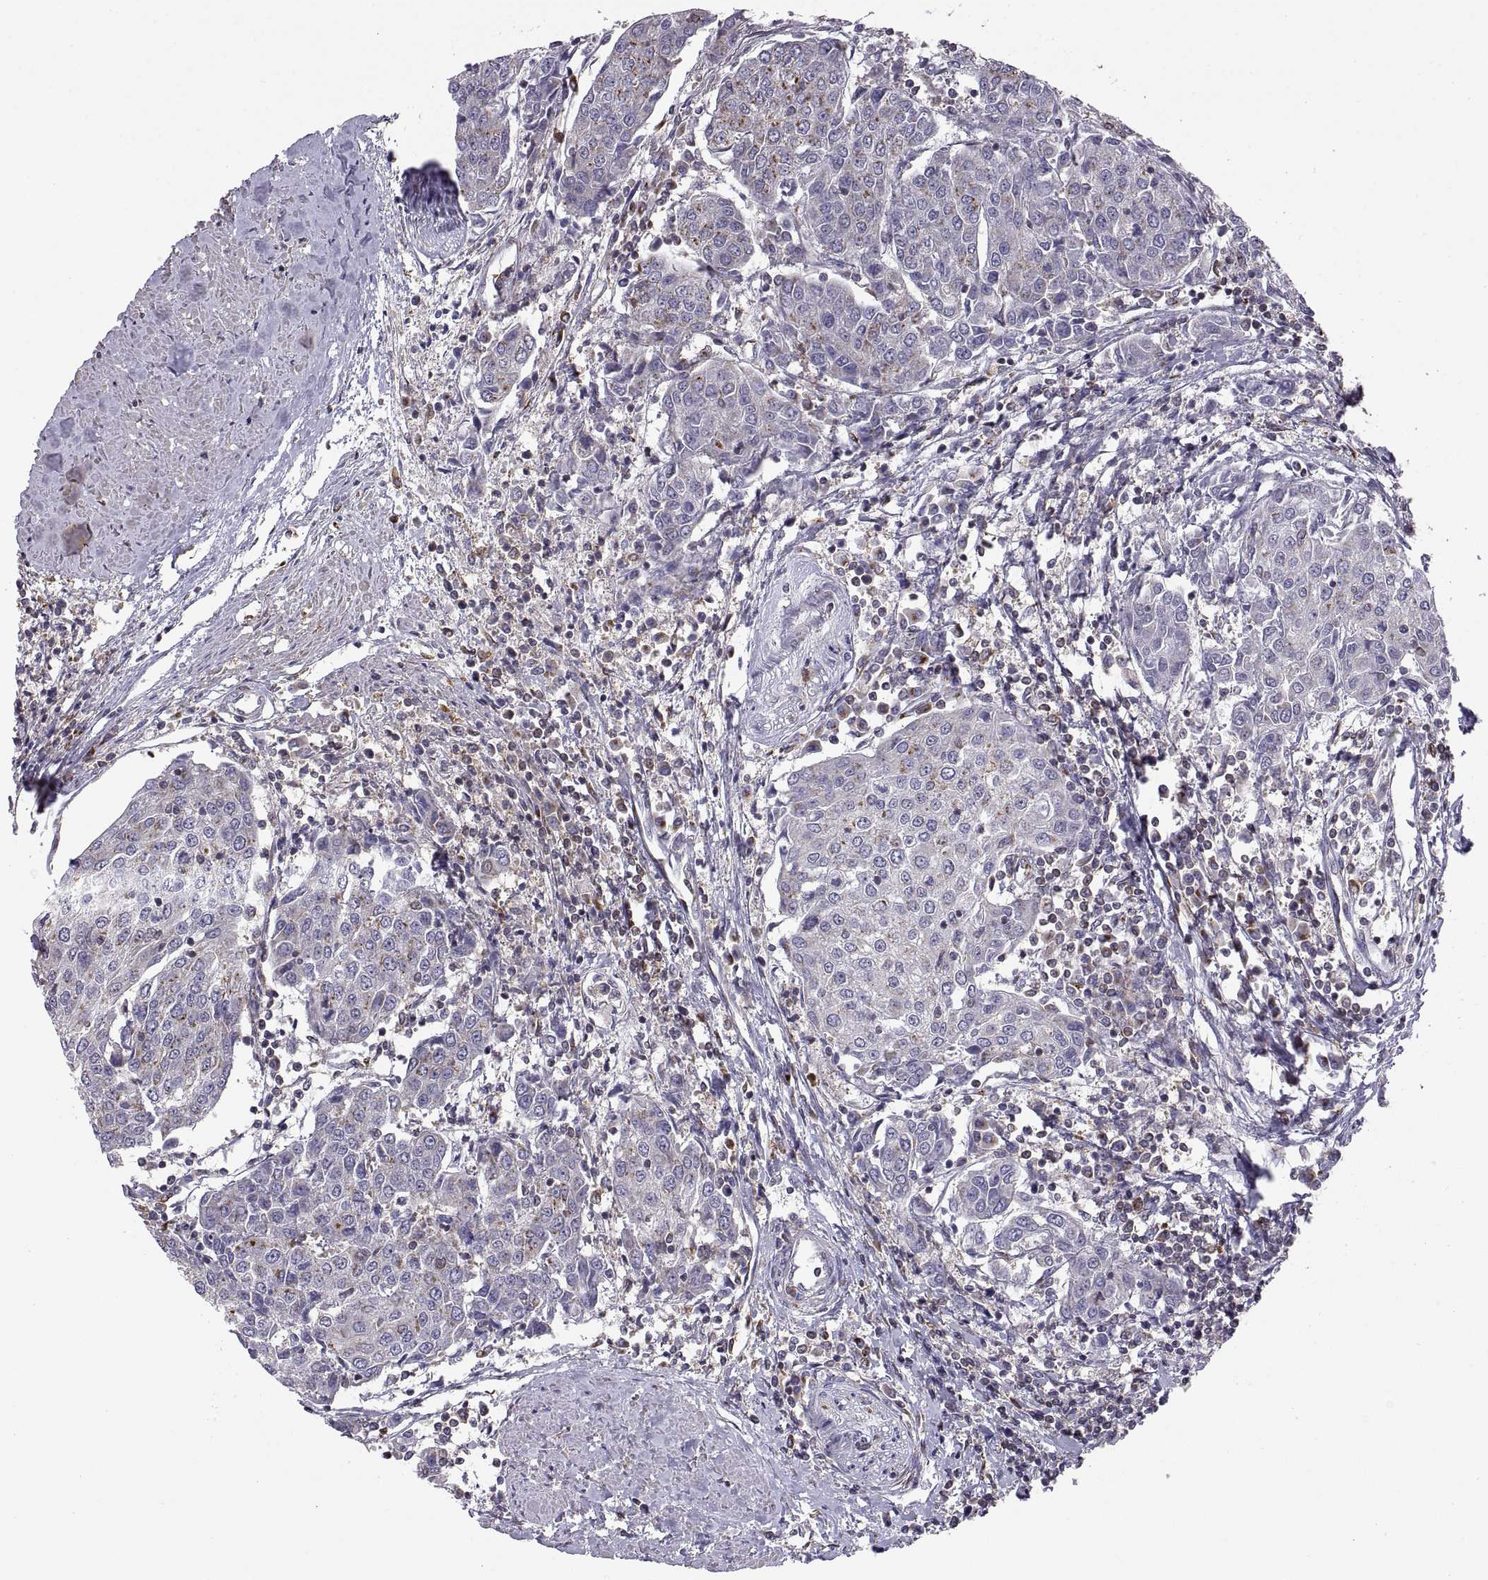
{"staining": {"intensity": "moderate", "quantity": "<25%", "location": "cytoplasmic/membranous"}, "tissue": "urothelial cancer", "cell_type": "Tumor cells", "image_type": "cancer", "snomed": [{"axis": "morphology", "description": "Urothelial carcinoma, High grade"}, {"axis": "topography", "description": "Urinary bladder"}], "caption": "Human urothelial carcinoma (high-grade) stained for a protein (brown) shows moderate cytoplasmic/membranous positive staining in about <25% of tumor cells.", "gene": "ACAP1", "patient": {"sex": "female", "age": 85}}